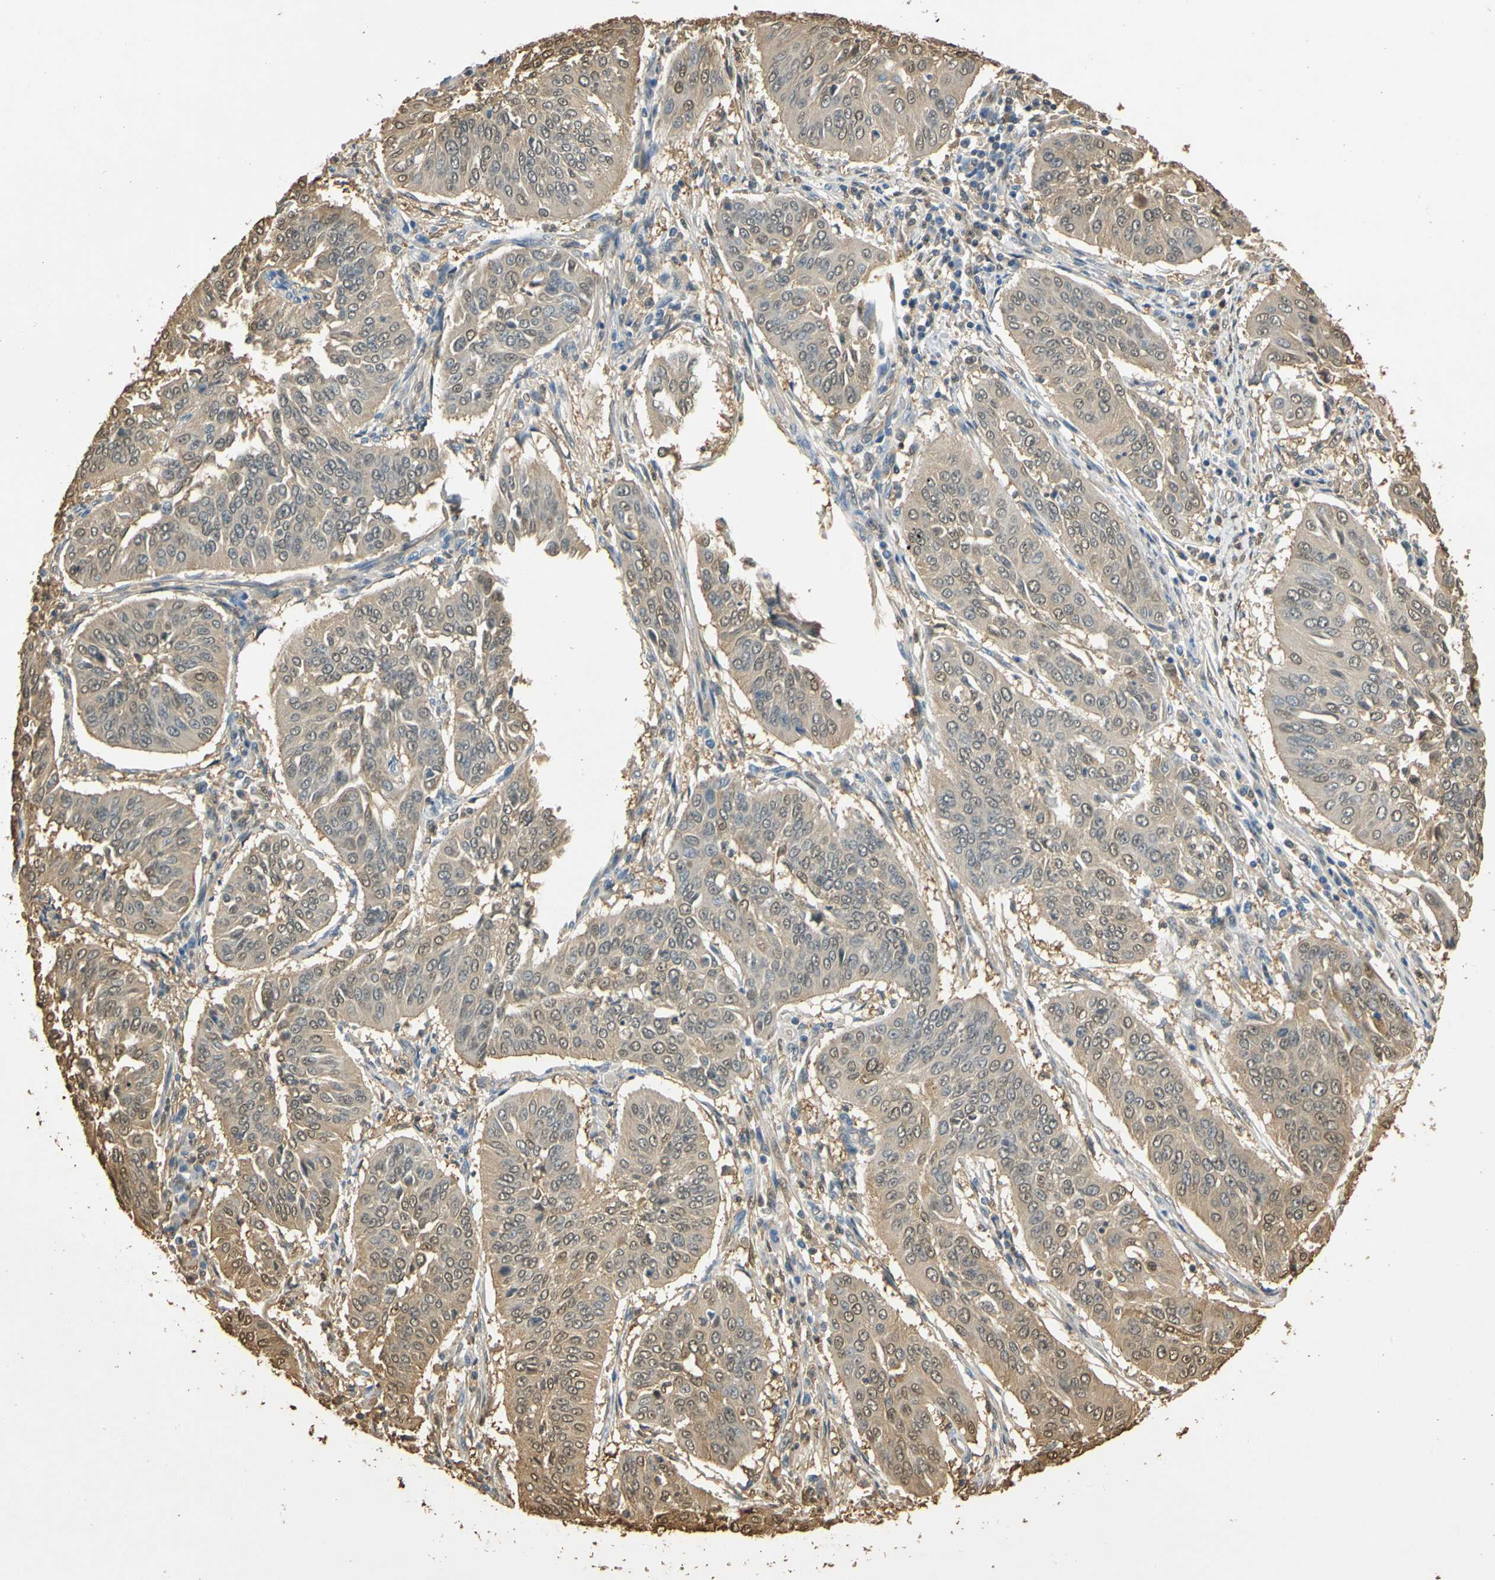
{"staining": {"intensity": "moderate", "quantity": ">75%", "location": "cytoplasmic/membranous,nuclear"}, "tissue": "cervical cancer", "cell_type": "Tumor cells", "image_type": "cancer", "snomed": [{"axis": "morphology", "description": "Normal tissue, NOS"}, {"axis": "morphology", "description": "Squamous cell carcinoma, NOS"}, {"axis": "topography", "description": "Cervix"}], "caption": "DAB immunohistochemical staining of squamous cell carcinoma (cervical) exhibits moderate cytoplasmic/membranous and nuclear protein positivity in approximately >75% of tumor cells. (DAB (3,3'-diaminobenzidine) IHC with brightfield microscopy, high magnification).", "gene": "S100A6", "patient": {"sex": "female", "age": 39}}